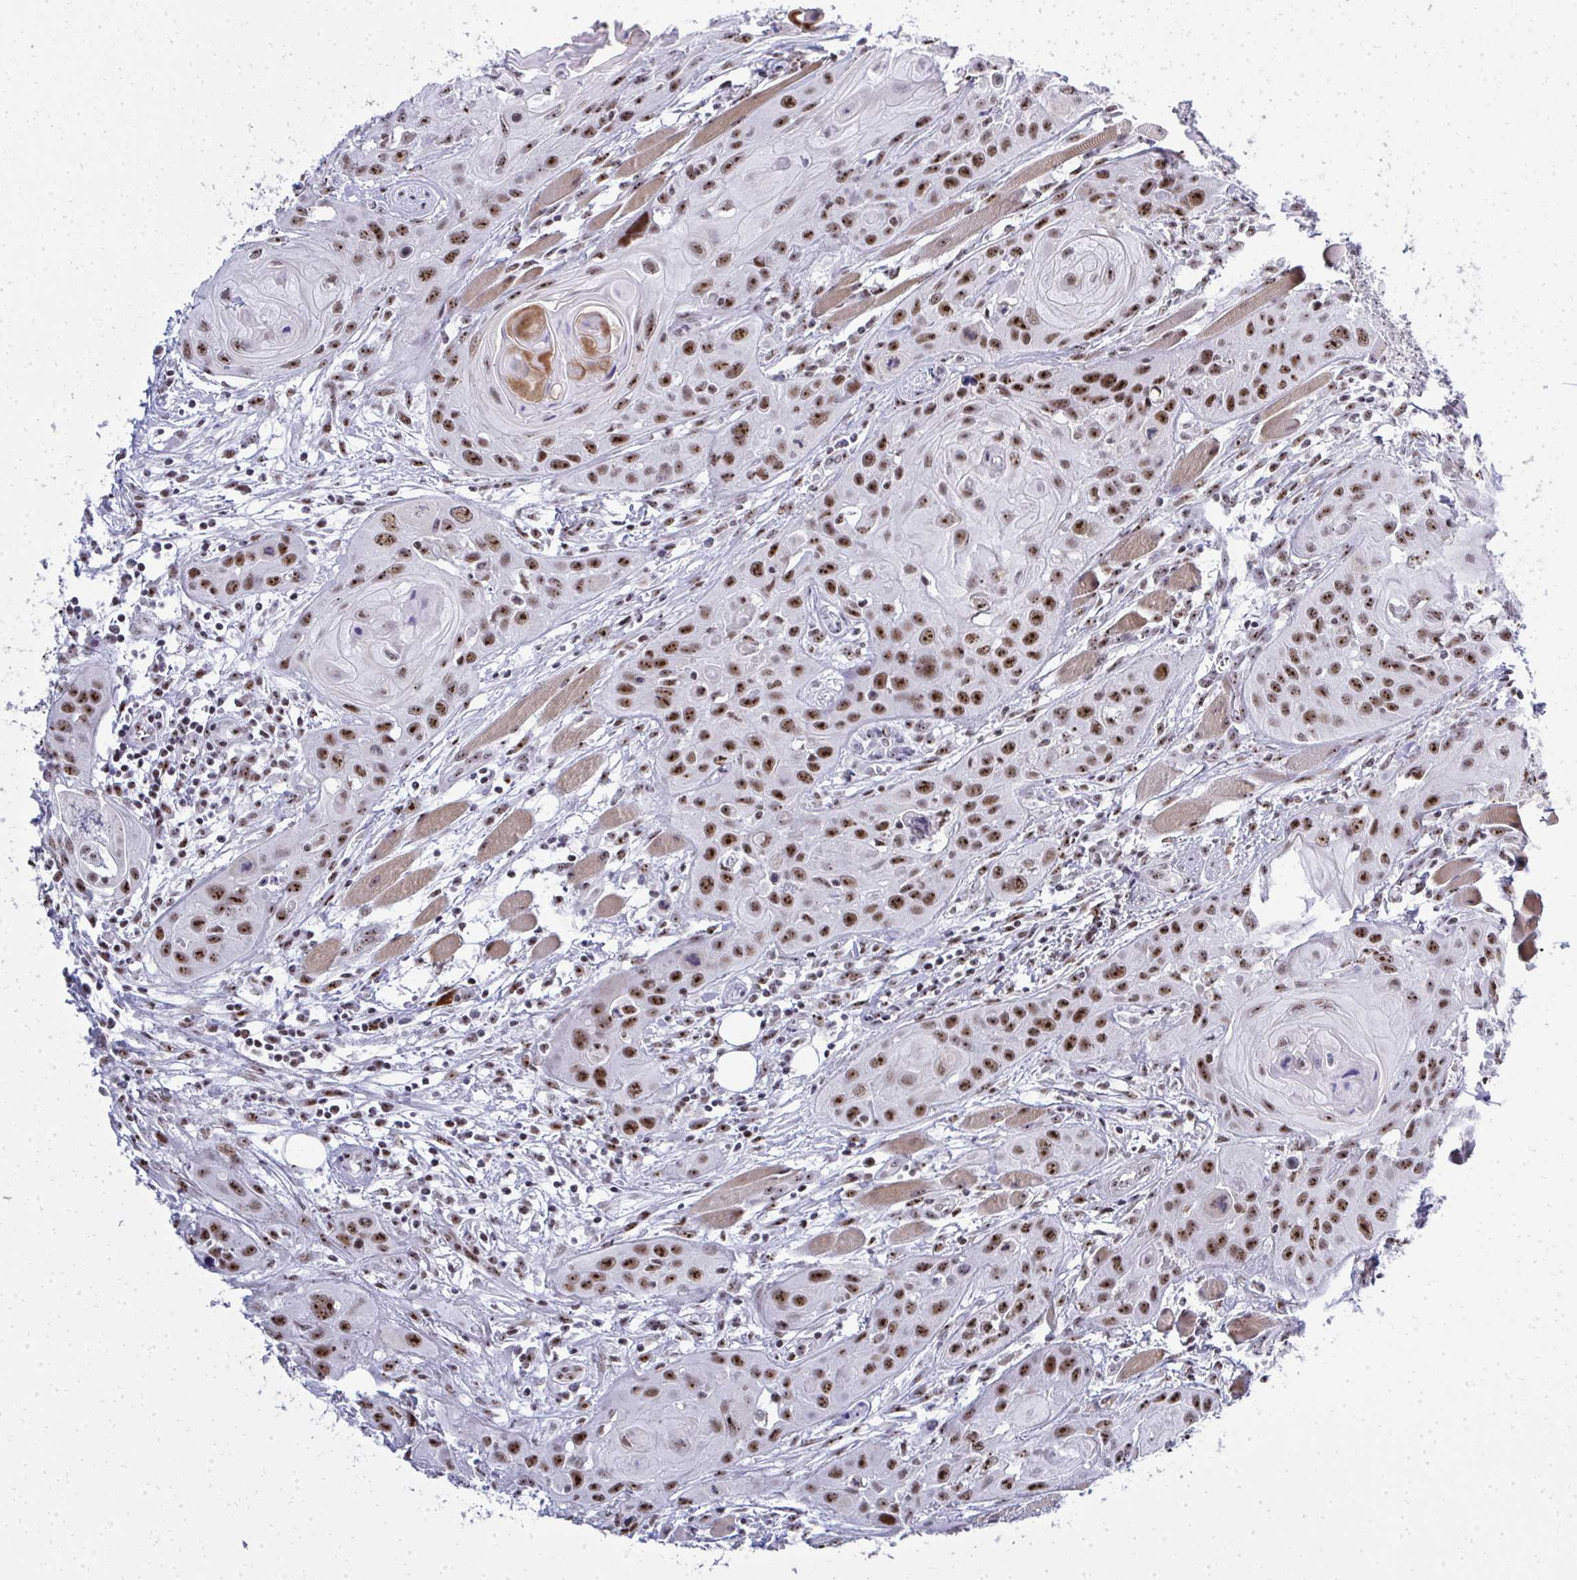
{"staining": {"intensity": "moderate", "quantity": ">75%", "location": "nuclear"}, "tissue": "head and neck cancer", "cell_type": "Tumor cells", "image_type": "cancer", "snomed": [{"axis": "morphology", "description": "Squamous cell carcinoma, NOS"}, {"axis": "topography", "description": "Oral tissue"}, {"axis": "topography", "description": "Head-Neck"}], "caption": "High-power microscopy captured an immunohistochemistry (IHC) micrograph of head and neck cancer, revealing moderate nuclear staining in about >75% of tumor cells.", "gene": "SIRT7", "patient": {"sex": "male", "age": 58}}